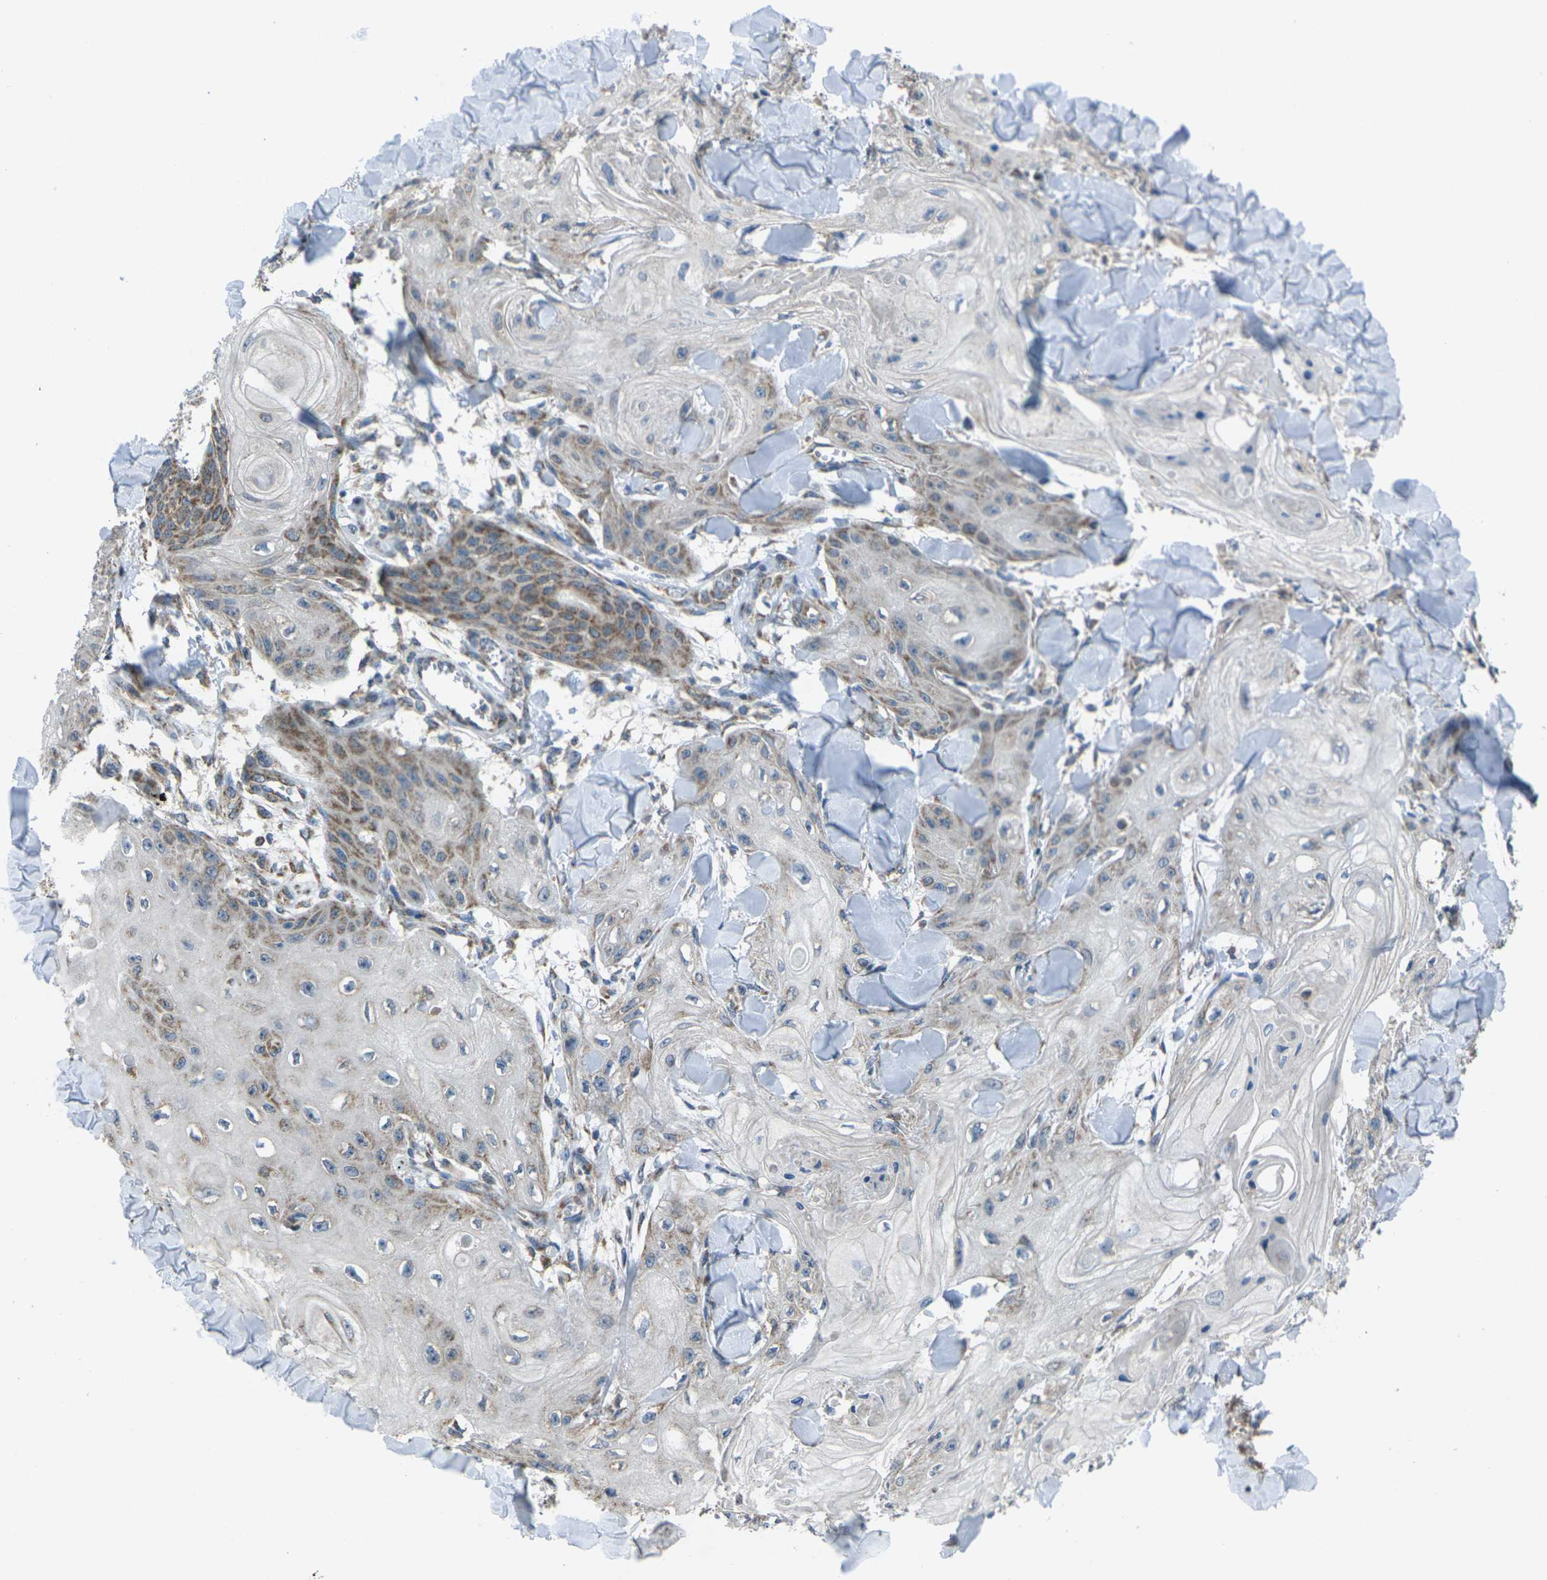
{"staining": {"intensity": "weak", "quantity": "25%-75%", "location": "cytoplasmic/membranous"}, "tissue": "skin cancer", "cell_type": "Tumor cells", "image_type": "cancer", "snomed": [{"axis": "morphology", "description": "Squamous cell carcinoma, NOS"}, {"axis": "topography", "description": "Skin"}], "caption": "Immunohistochemistry of human skin cancer shows low levels of weak cytoplasmic/membranous positivity in approximately 25%-75% of tumor cells.", "gene": "TMEM120B", "patient": {"sex": "male", "age": 74}}